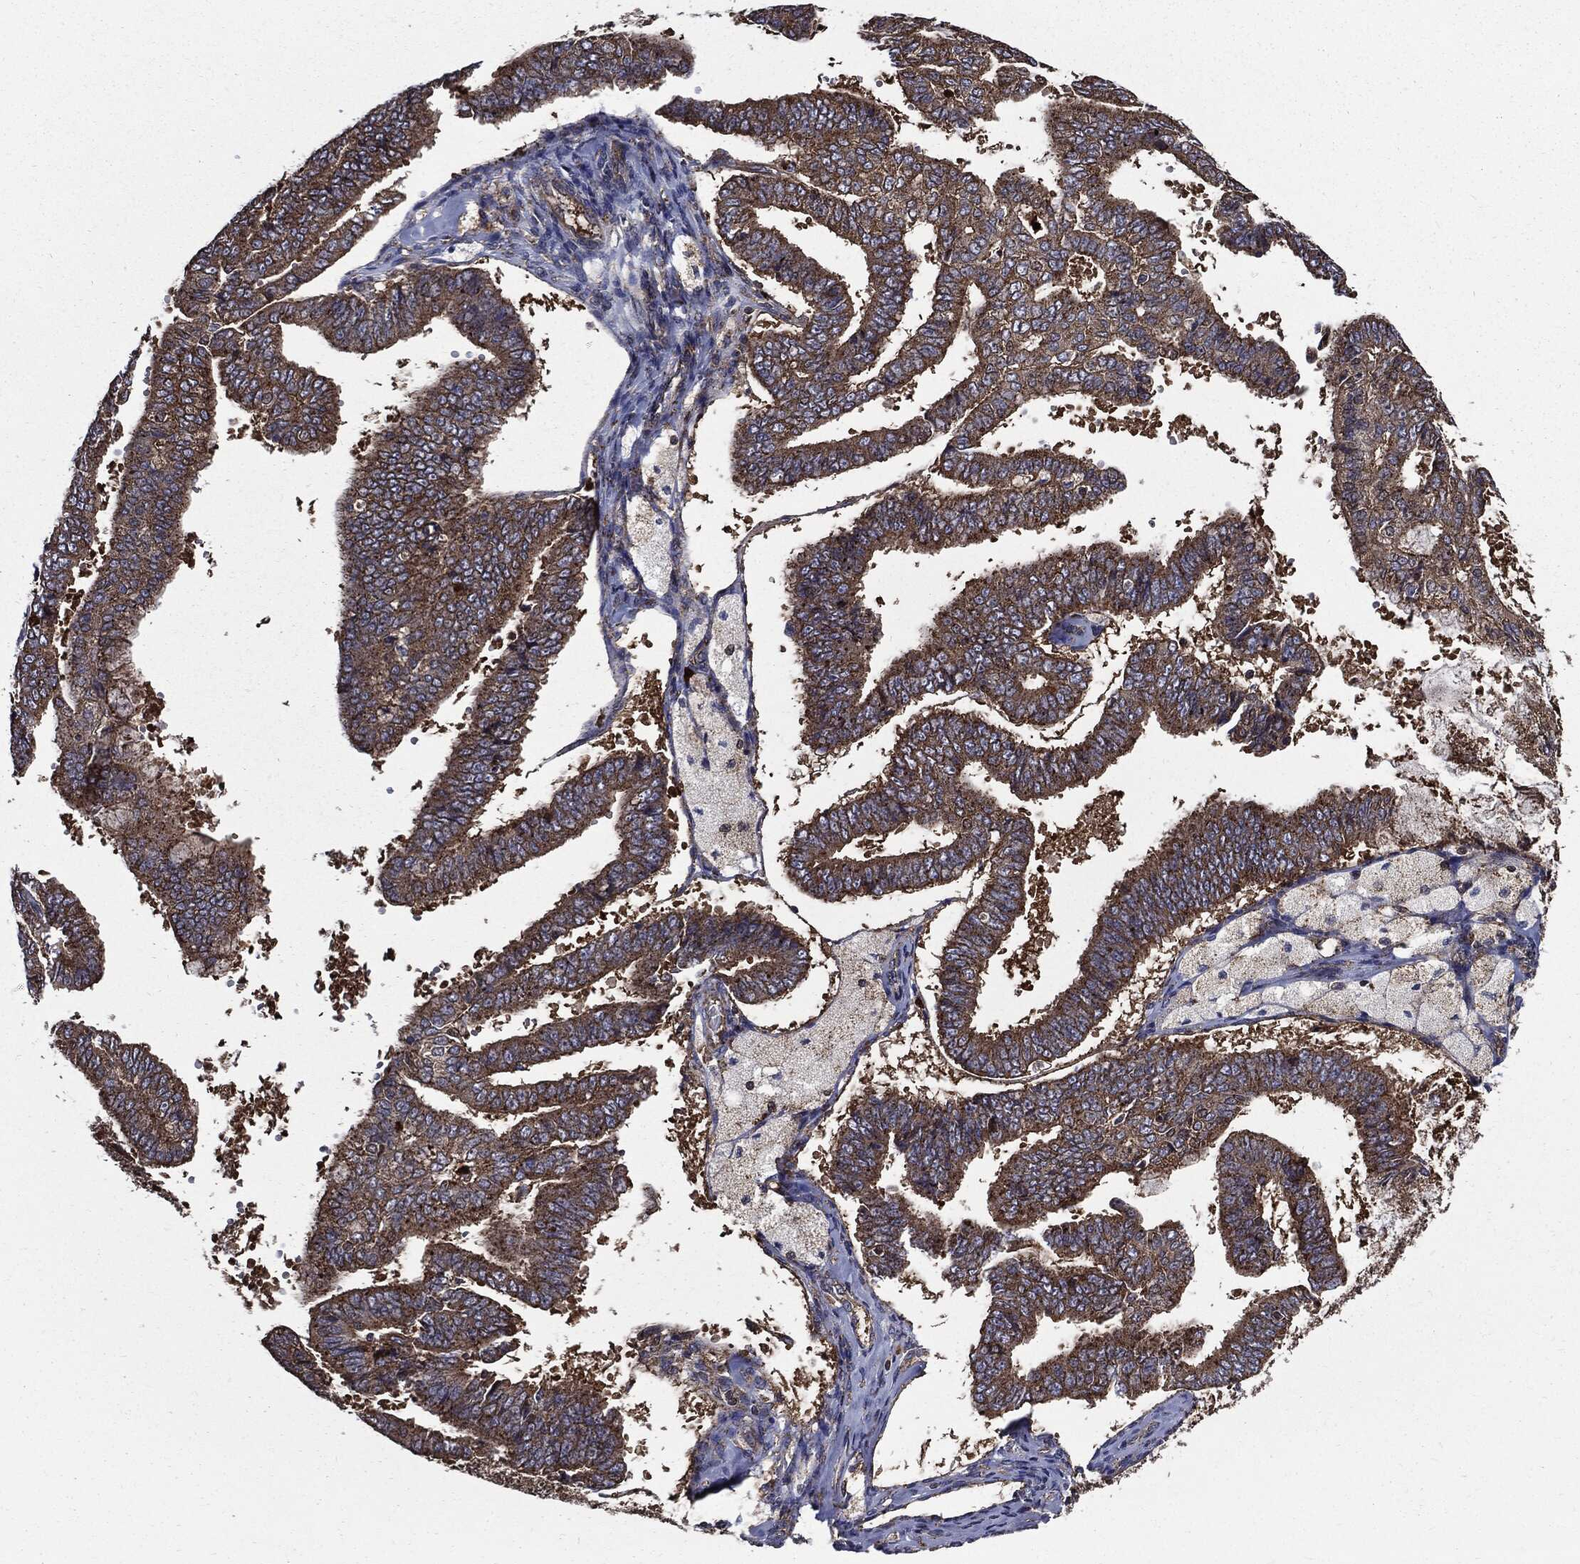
{"staining": {"intensity": "strong", "quantity": ">75%", "location": "cytoplasmic/membranous"}, "tissue": "endometrial cancer", "cell_type": "Tumor cells", "image_type": "cancer", "snomed": [{"axis": "morphology", "description": "Adenocarcinoma, NOS"}, {"axis": "topography", "description": "Endometrium"}], "caption": "This is a histology image of IHC staining of endometrial cancer, which shows strong staining in the cytoplasmic/membranous of tumor cells.", "gene": "PDCD6IP", "patient": {"sex": "female", "age": 63}}